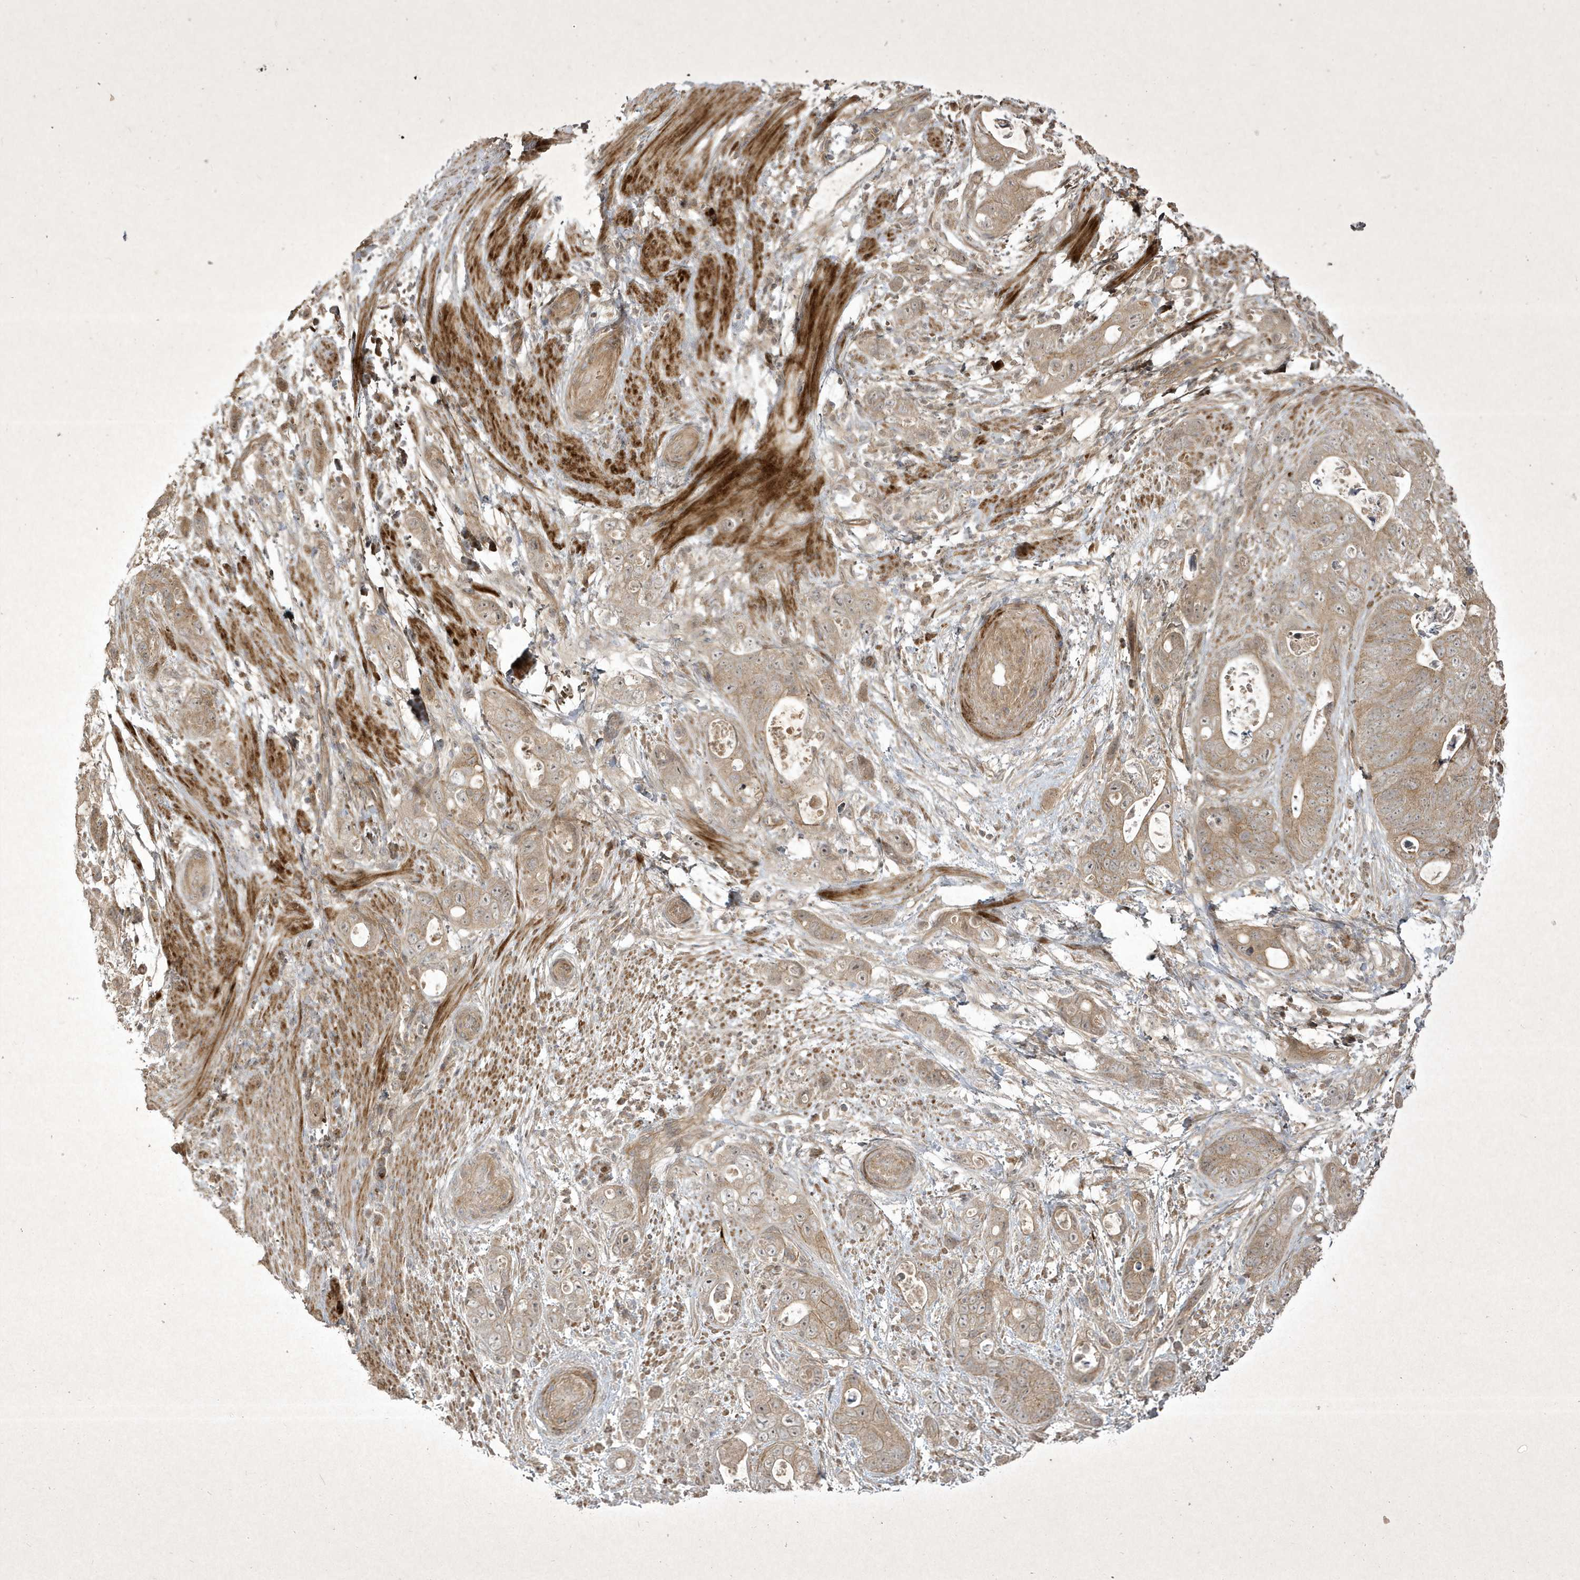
{"staining": {"intensity": "weak", "quantity": ">75%", "location": "cytoplasmic/membranous"}, "tissue": "stomach cancer", "cell_type": "Tumor cells", "image_type": "cancer", "snomed": [{"axis": "morphology", "description": "Adenocarcinoma, NOS"}, {"axis": "topography", "description": "Stomach"}], "caption": "A brown stain shows weak cytoplasmic/membranous positivity of a protein in stomach cancer (adenocarcinoma) tumor cells.", "gene": "FAM83C", "patient": {"sex": "female", "age": 89}}